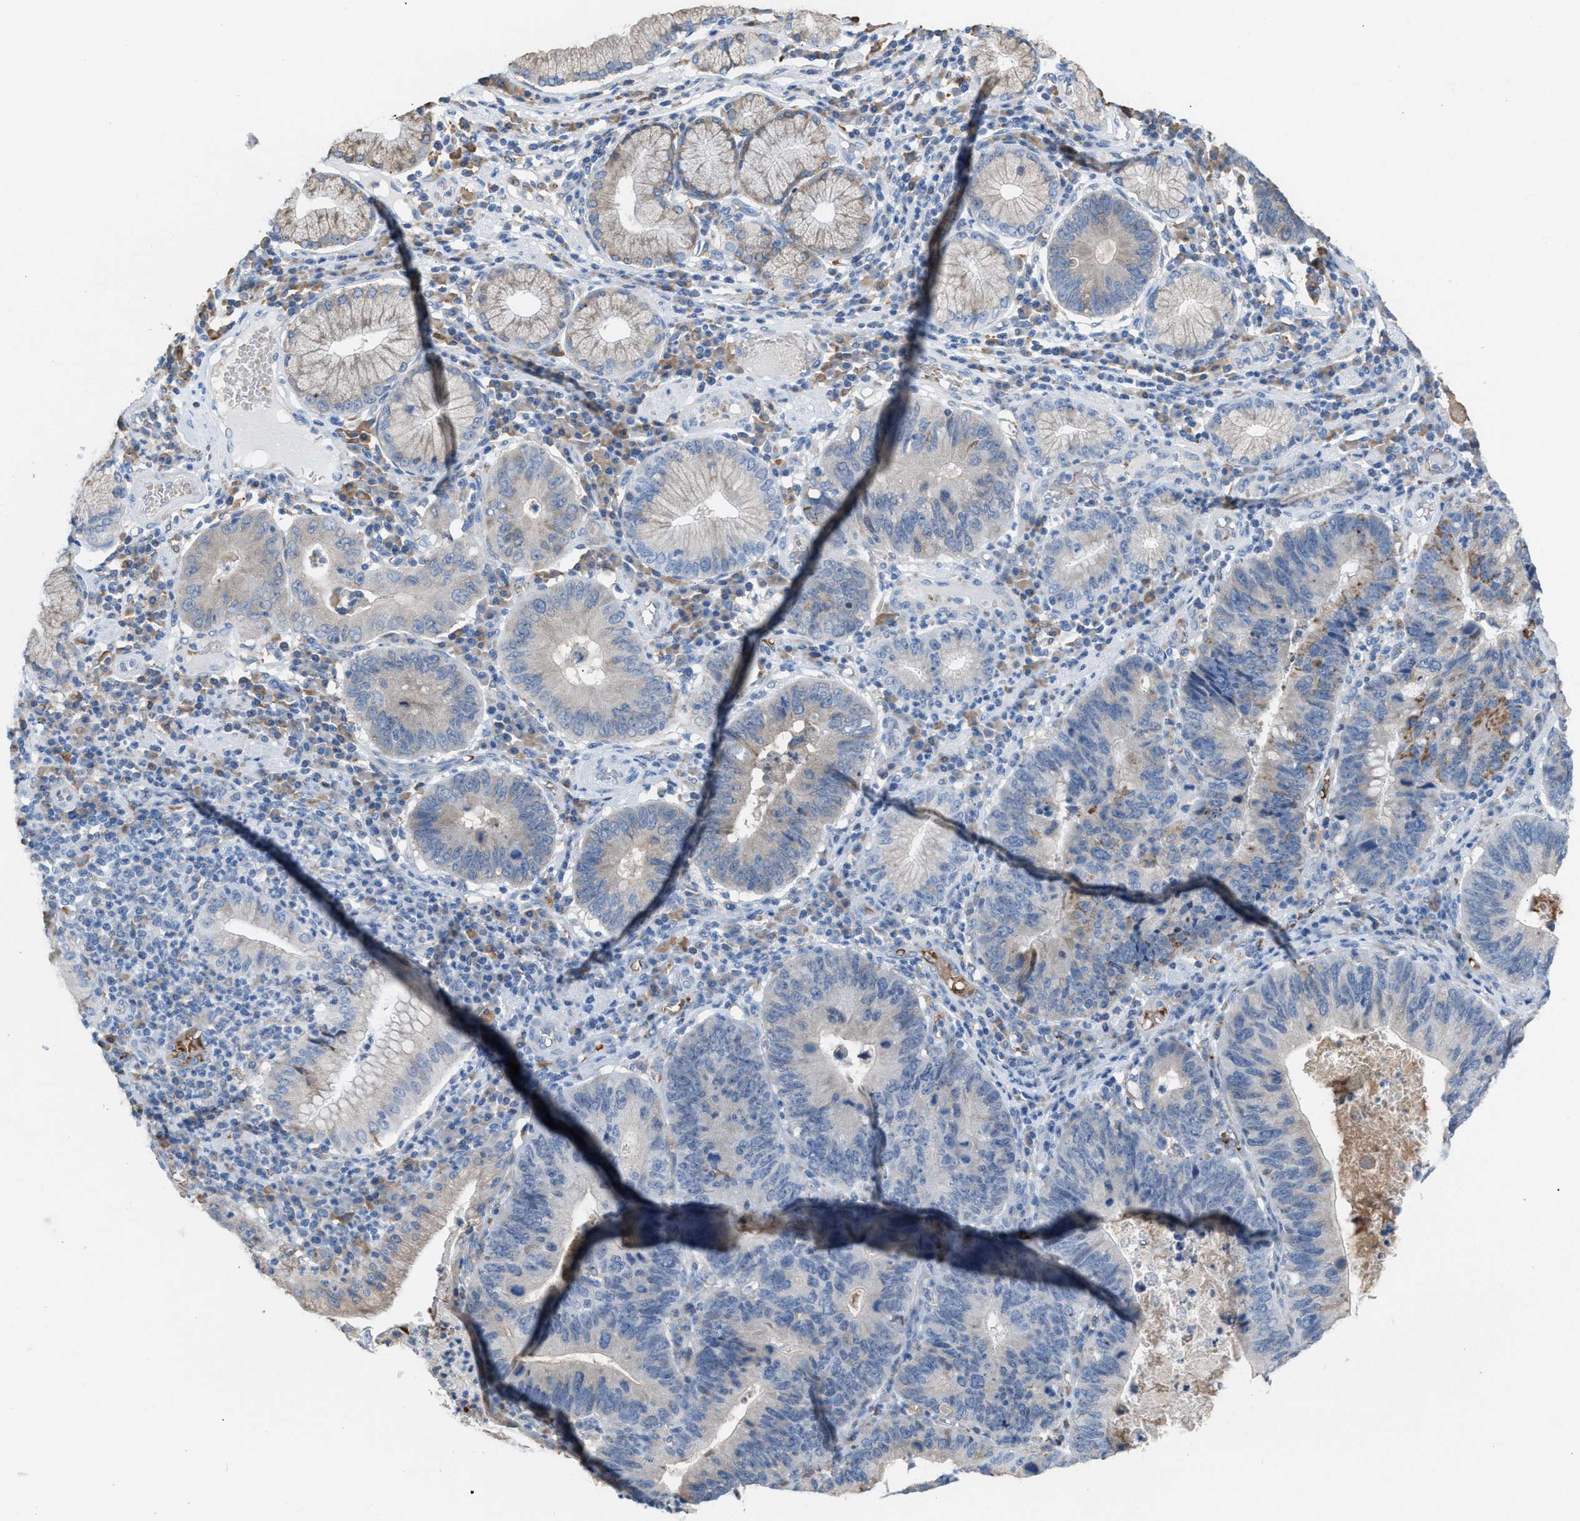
{"staining": {"intensity": "negative", "quantity": "none", "location": "none"}, "tissue": "stomach cancer", "cell_type": "Tumor cells", "image_type": "cancer", "snomed": [{"axis": "morphology", "description": "Adenocarcinoma, NOS"}, {"axis": "topography", "description": "Stomach"}], "caption": "Immunohistochemical staining of adenocarcinoma (stomach) shows no significant staining in tumor cells.", "gene": "CA3", "patient": {"sex": "male", "age": 59}}